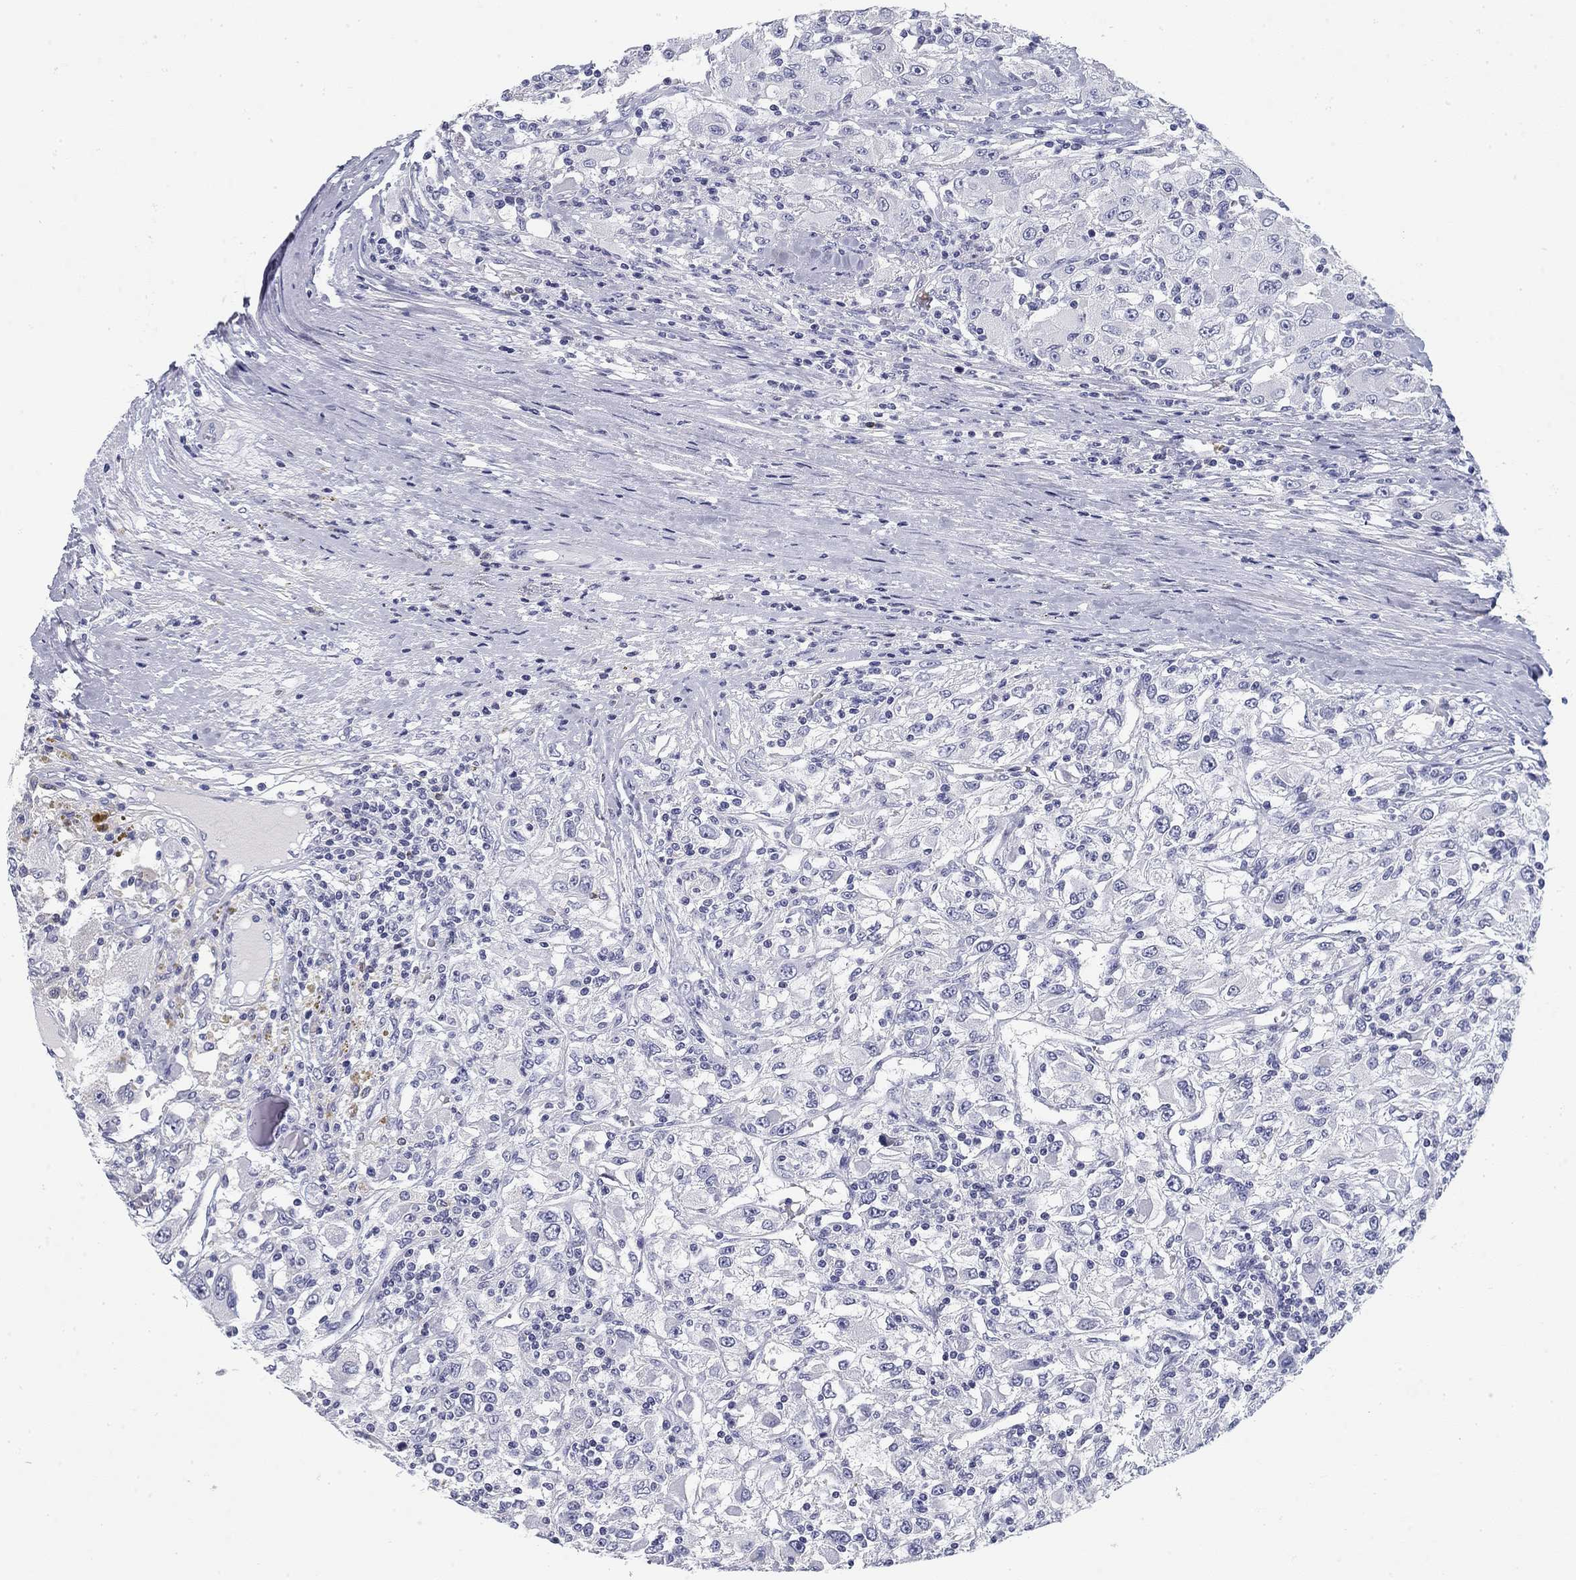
{"staining": {"intensity": "negative", "quantity": "none", "location": "none"}, "tissue": "renal cancer", "cell_type": "Tumor cells", "image_type": "cancer", "snomed": [{"axis": "morphology", "description": "Adenocarcinoma, NOS"}, {"axis": "topography", "description": "Kidney"}], "caption": "Renal cancer was stained to show a protein in brown. There is no significant expression in tumor cells.", "gene": "CD79B", "patient": {"sex": "female", "age": 67}}